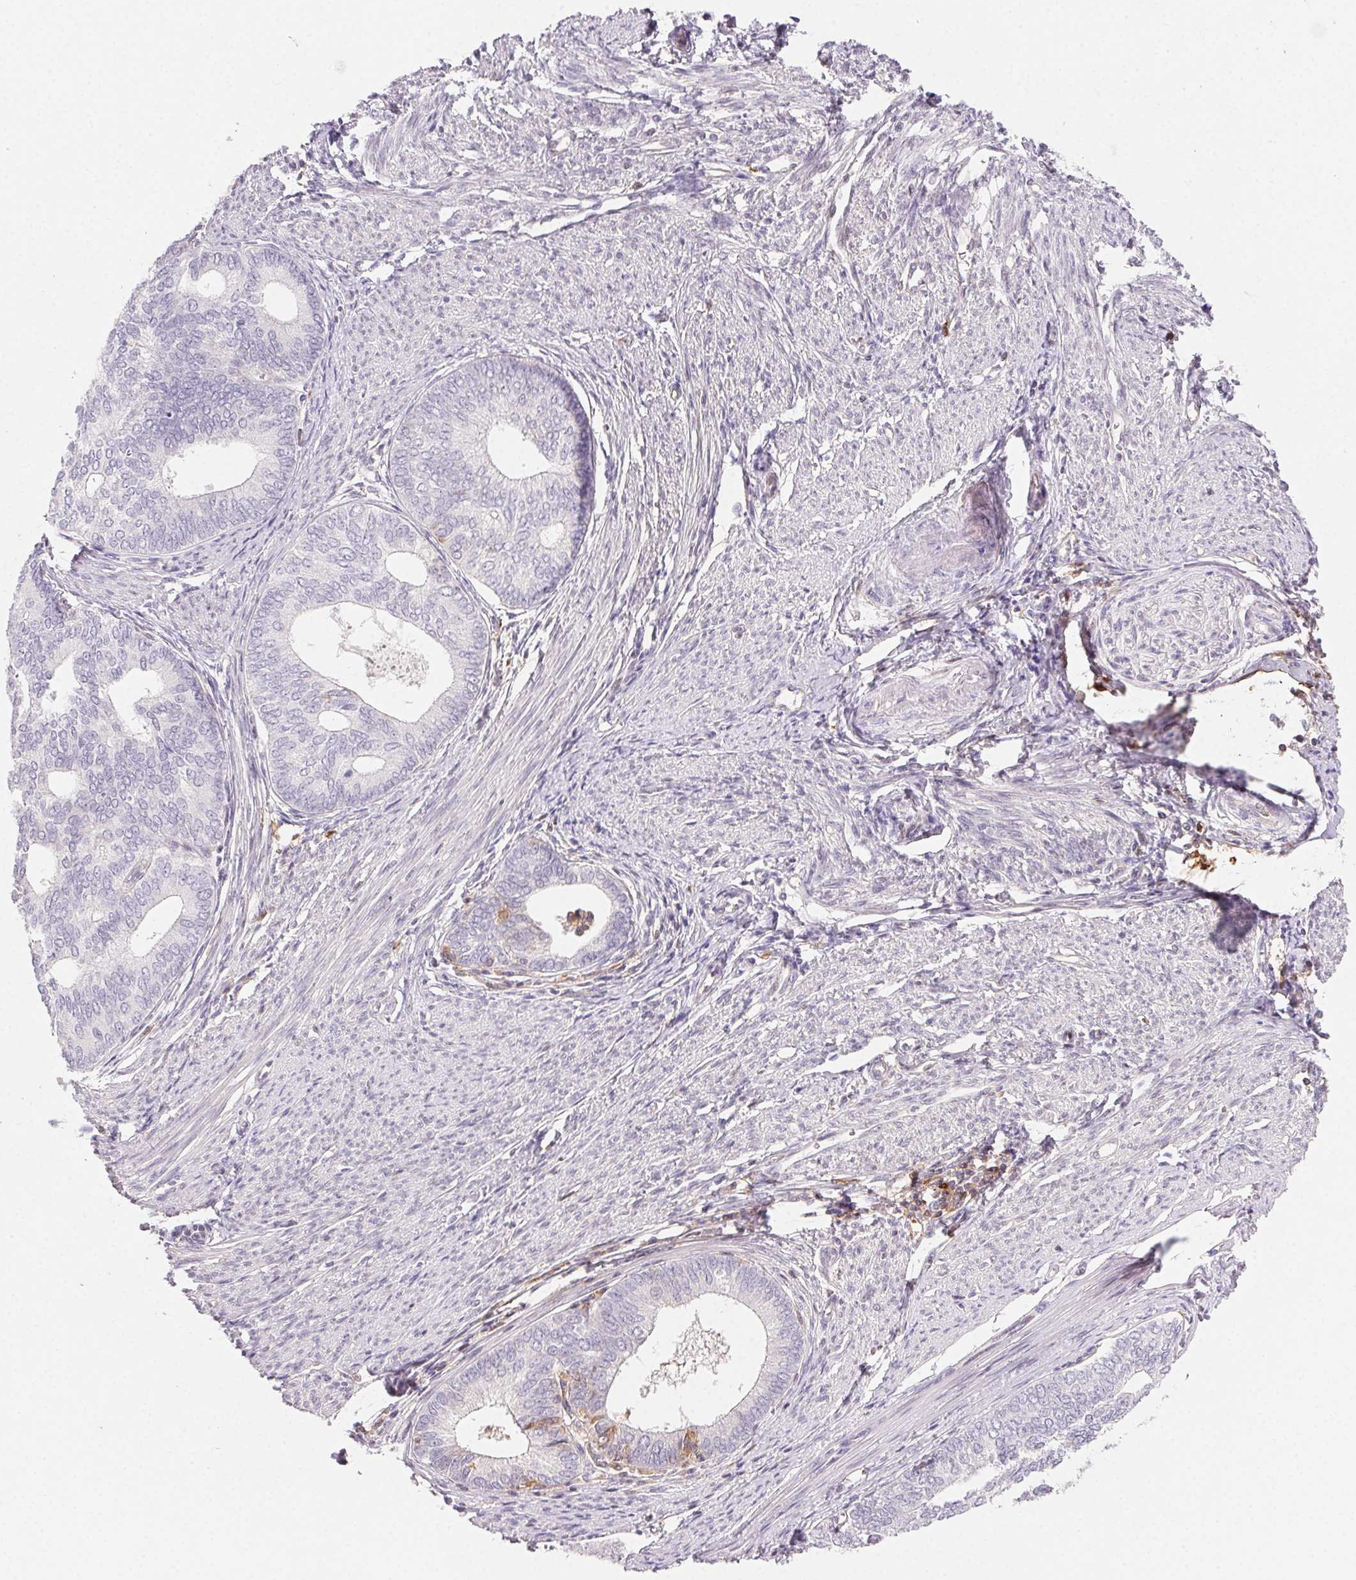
{"staining": {"intensity": "negative", "quantity": "none", "location": "none"}, "tissue": "endometrial cancer", "cell_type": "Tumor cells", "image_type": "cancer", "snomed": [{"axis": "morphology", "description": "Adenocarcinoma, NOS"}, {"axis": "topography", "description": "Endometrium"}], "caption": "Adenocarcinoma (endometrial) was stained to show a protein in brown. There is no significant expression in tumor cells.", "gene": "GBP1", "patient": {"sex": "female", "age": 75}}